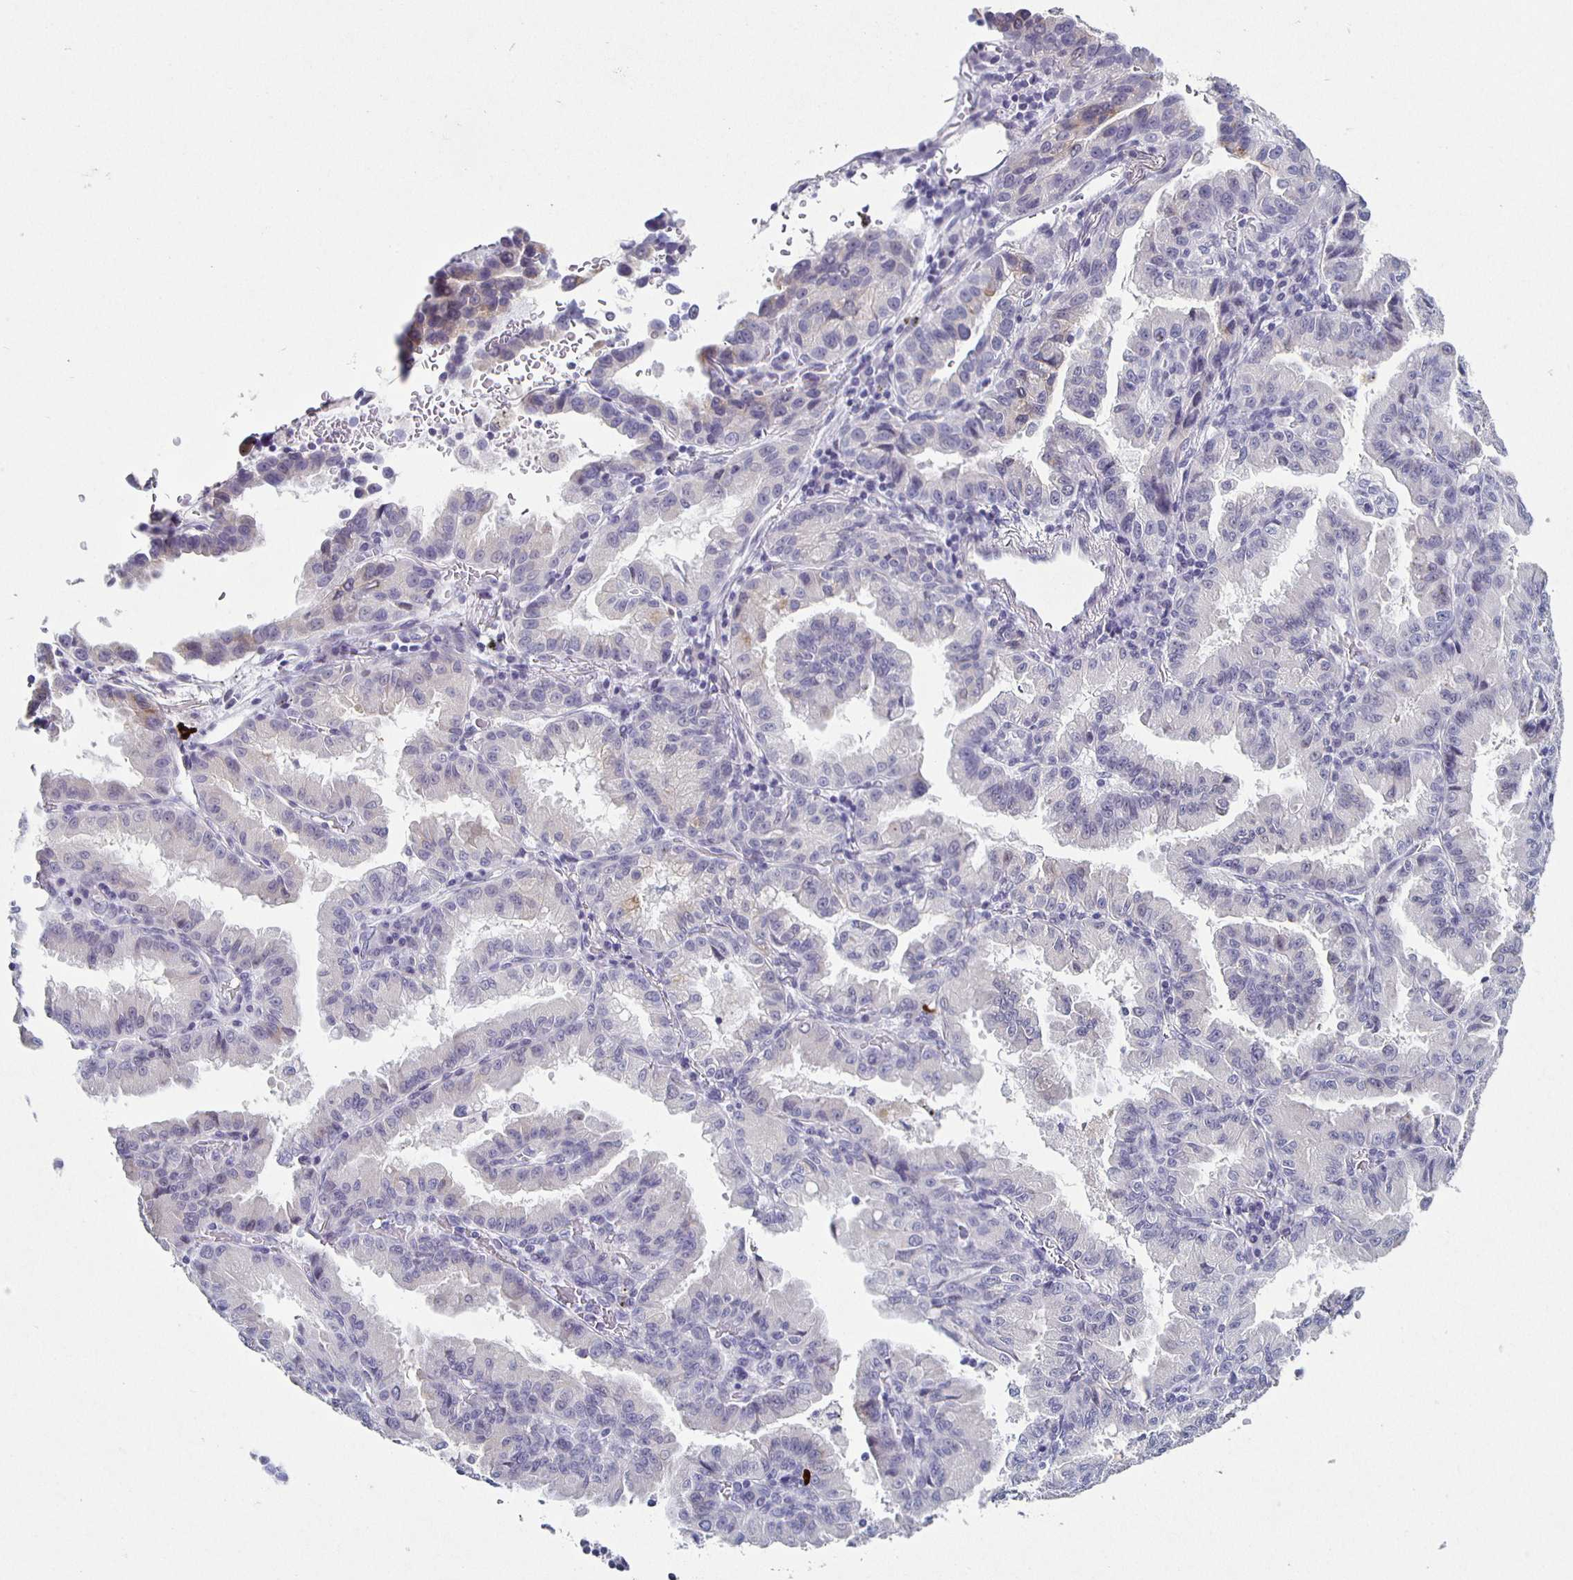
{"staining": {"intensity": "negative", "quantity": "none", "location": "none"}, "tissue": "lung cancer", "cell_type": "Tumor cells", "image_type": "cancer", "snomed": [{"axis": "morphology", "description": "Adenocarcinoma, NOS"}, {"axis": "topography", "description": "Lymph node"}, {"axis": "topography", "description": "Lung"}], "caption": "An image of lung cancer (adenocarcinoma) stained for a protein reveals no brown staining in tumor cells. (DAB immunohistochemistry (IHC), high magnification).", "gene": "CARNS1", "patient": {"sex": "male", "age": 66}}